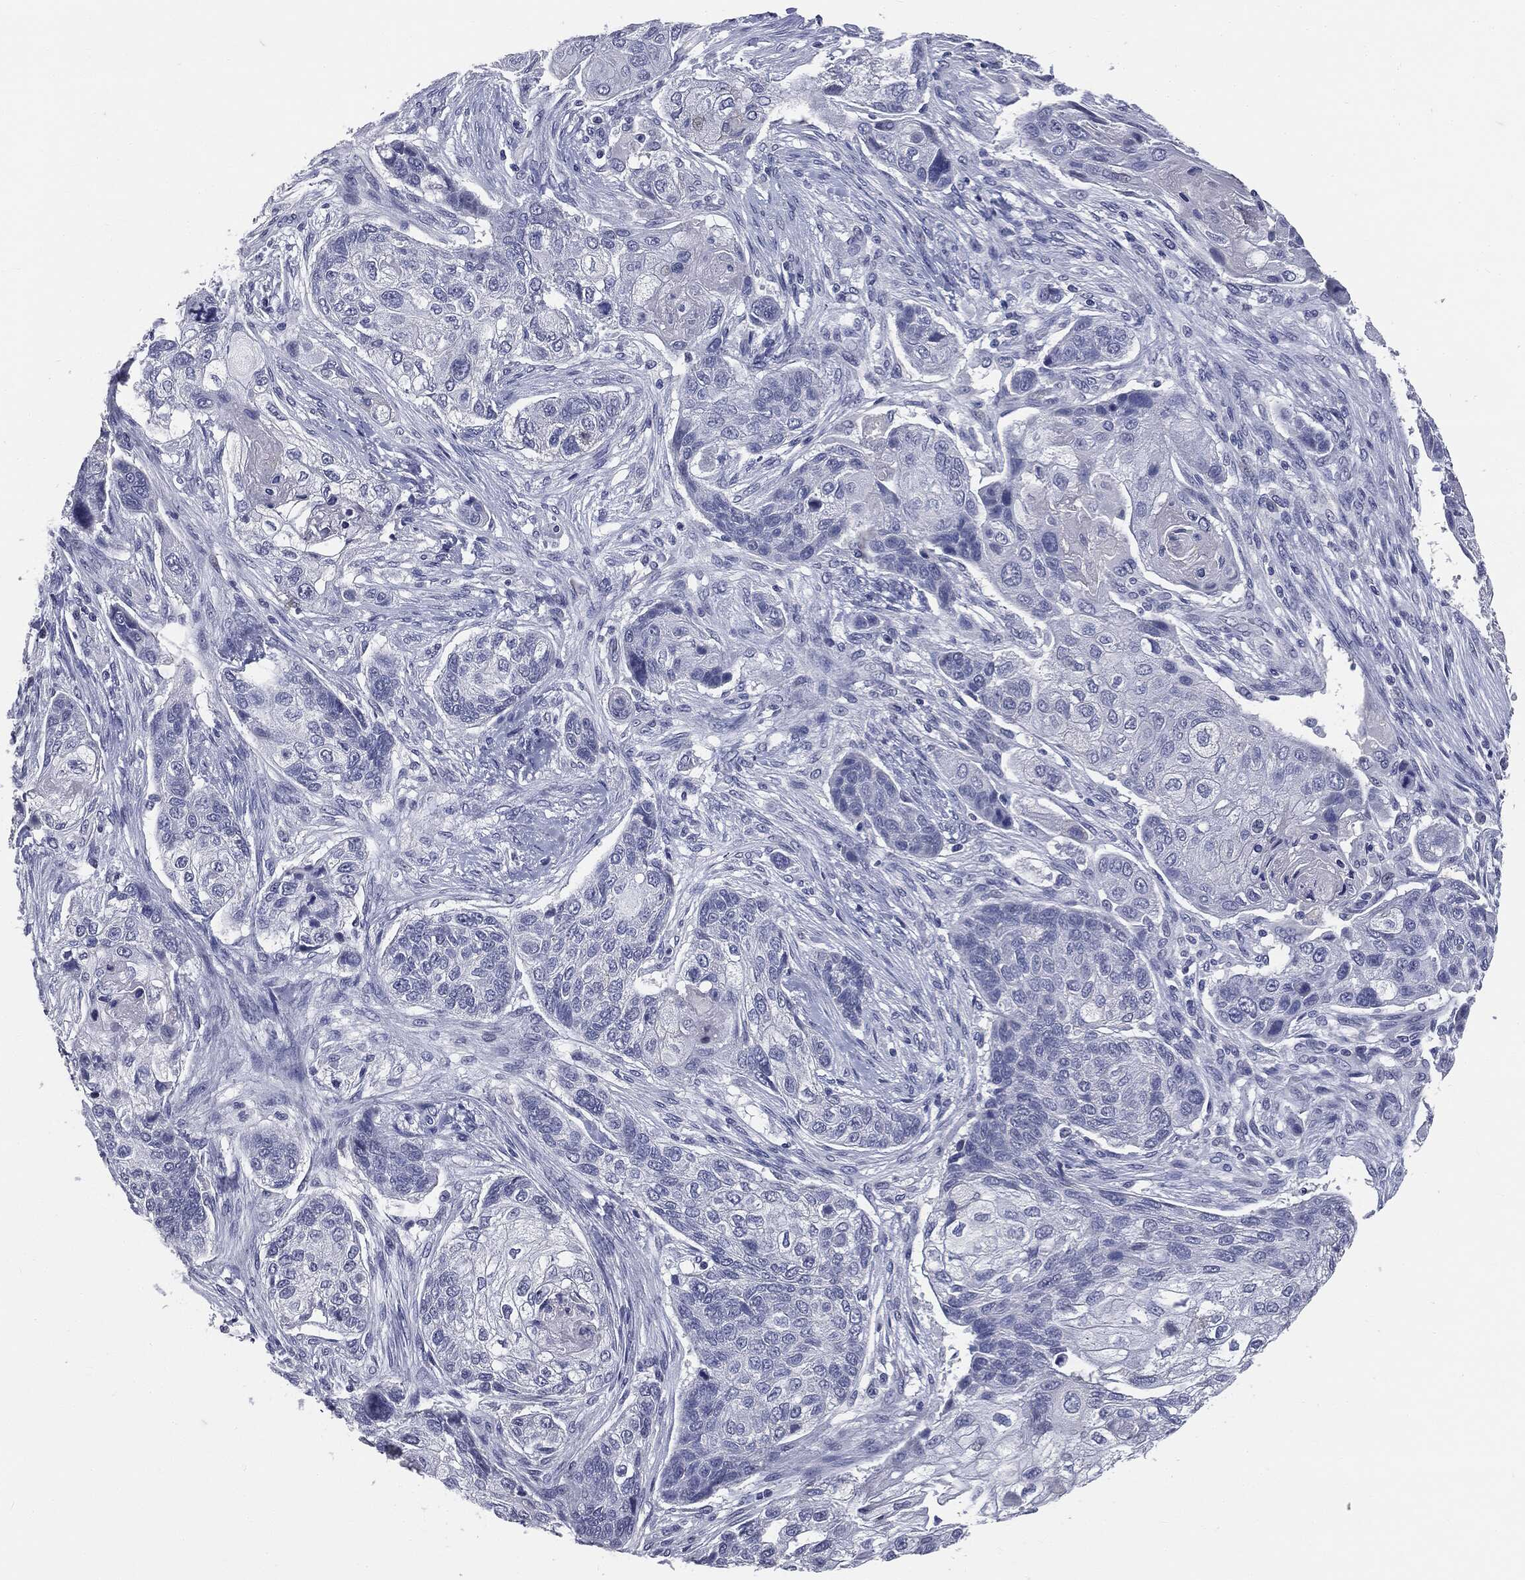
{"staining": {"intensity": "negative", "quantity": "none", "location": "none"}, "tissue": "lung cancer", "cell_type": "Tumor cells", "image_type": "cancer", "snomed": [{"axis": "morphology", "description": "Normal tissue, NOS"}, {"axis": "morphology", "description": "Squamous cell carcinoma, NOS"}, {"axis": "topography", "description": "Bronchus"}, {"axis": "topography", "description": "Lung"}], "caption": "DAB immunohistochemical staining of human lung cancer (squamous cell carcinoma) displays no significant positivity in tumor cells.", "gene": "AFP", "patient": {"sex": "male", "age": 69}}